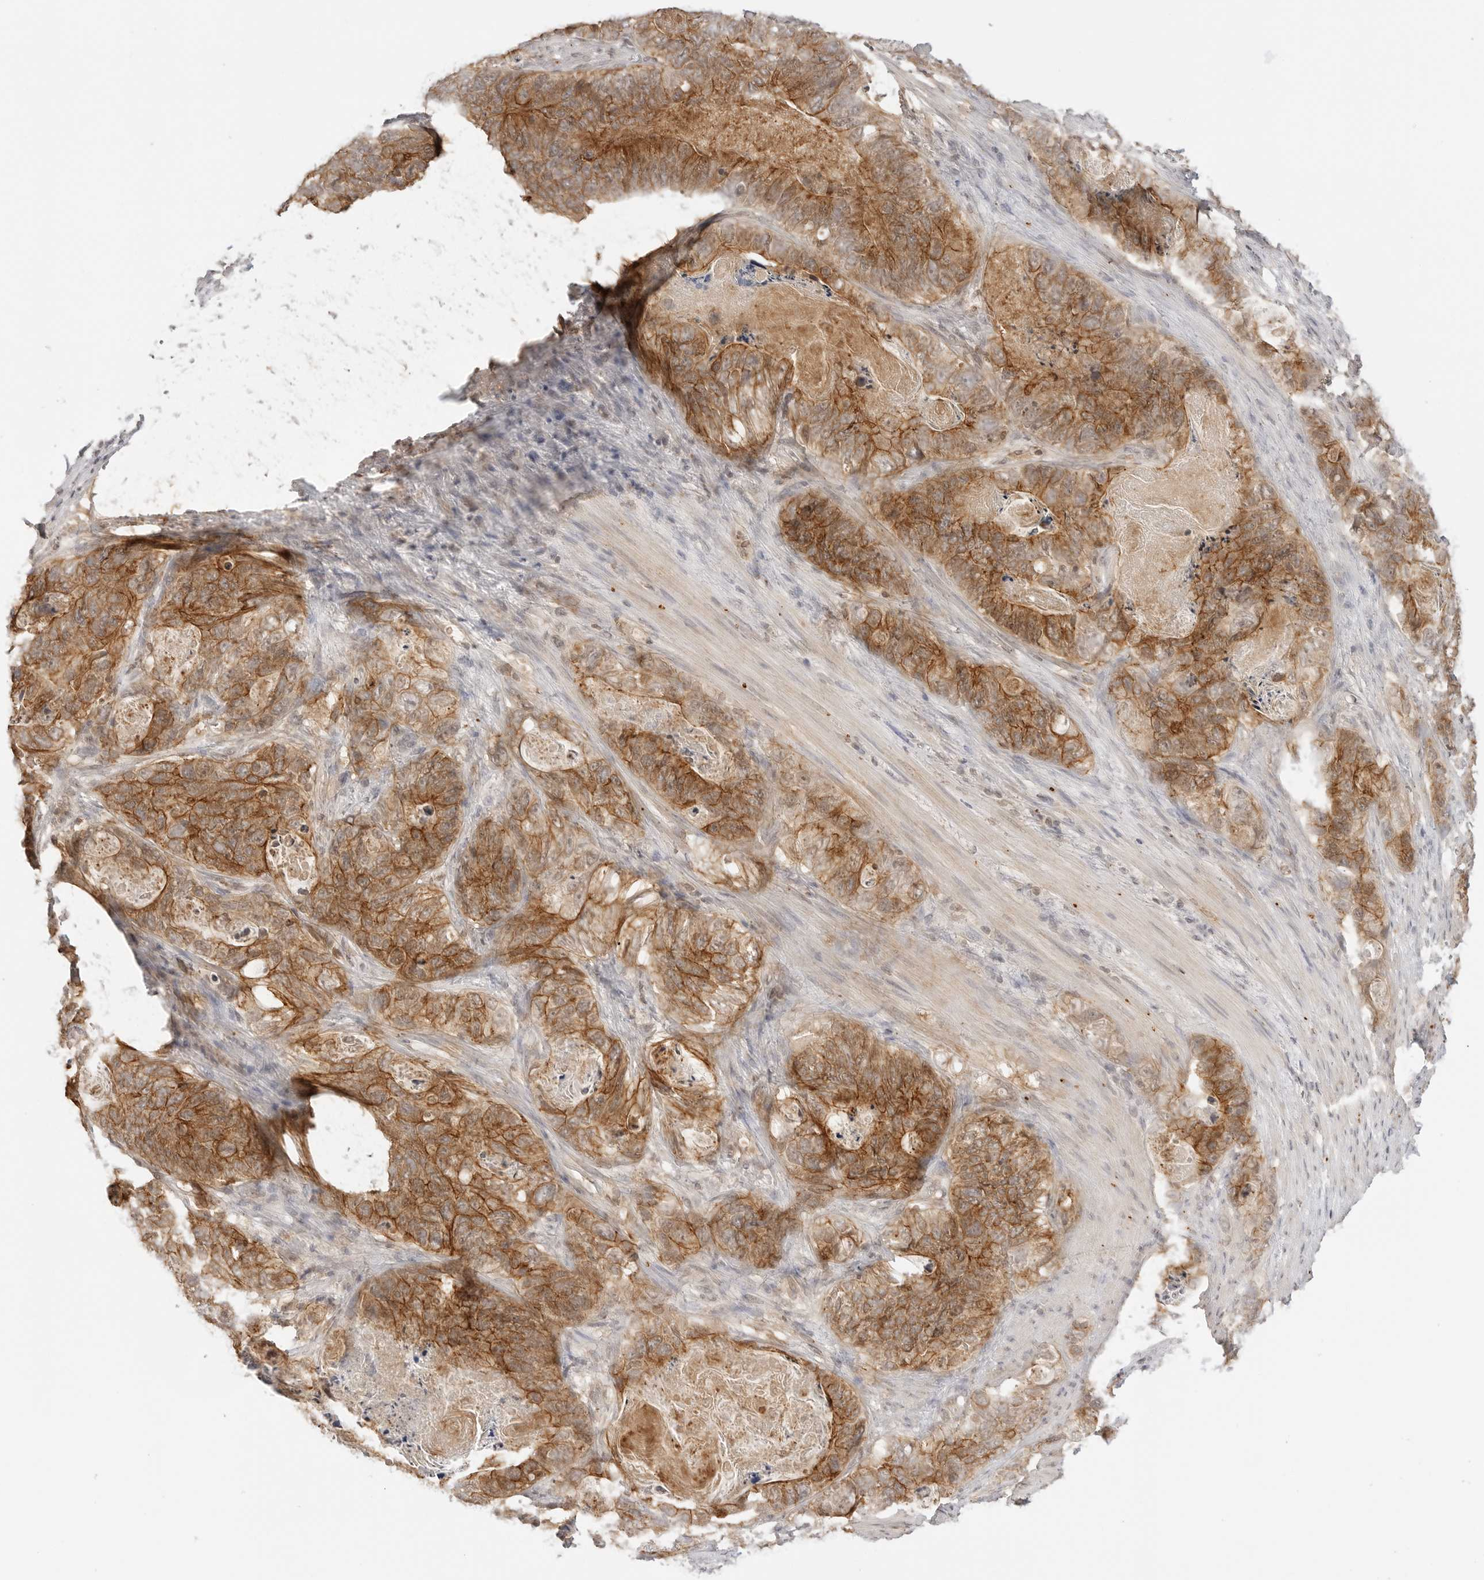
{"staining": {"intensity": "moderate", "quantity": ">75%", "location": "cytoplasmic/membranous"}, "tissue": "stomach cancer", "cell_type": "Tumor cells", "image_type": "cancer", "snomed": [{"axis": "morphology", "description": "Normal tissue, NOS"}, {"axis": "morphology", "description": "Adenocarcinoma, NOS"}, {"axis": "topography", "description": "Stomach"}], "caption": "Stomach cancer (adenocarcinoma) tissue reveals moderate cytoplasmic/membranous positivity in approximately >75% of tumor cells", "gene": "EPHA1", "patient": {"sex": "female", "age": 89}}